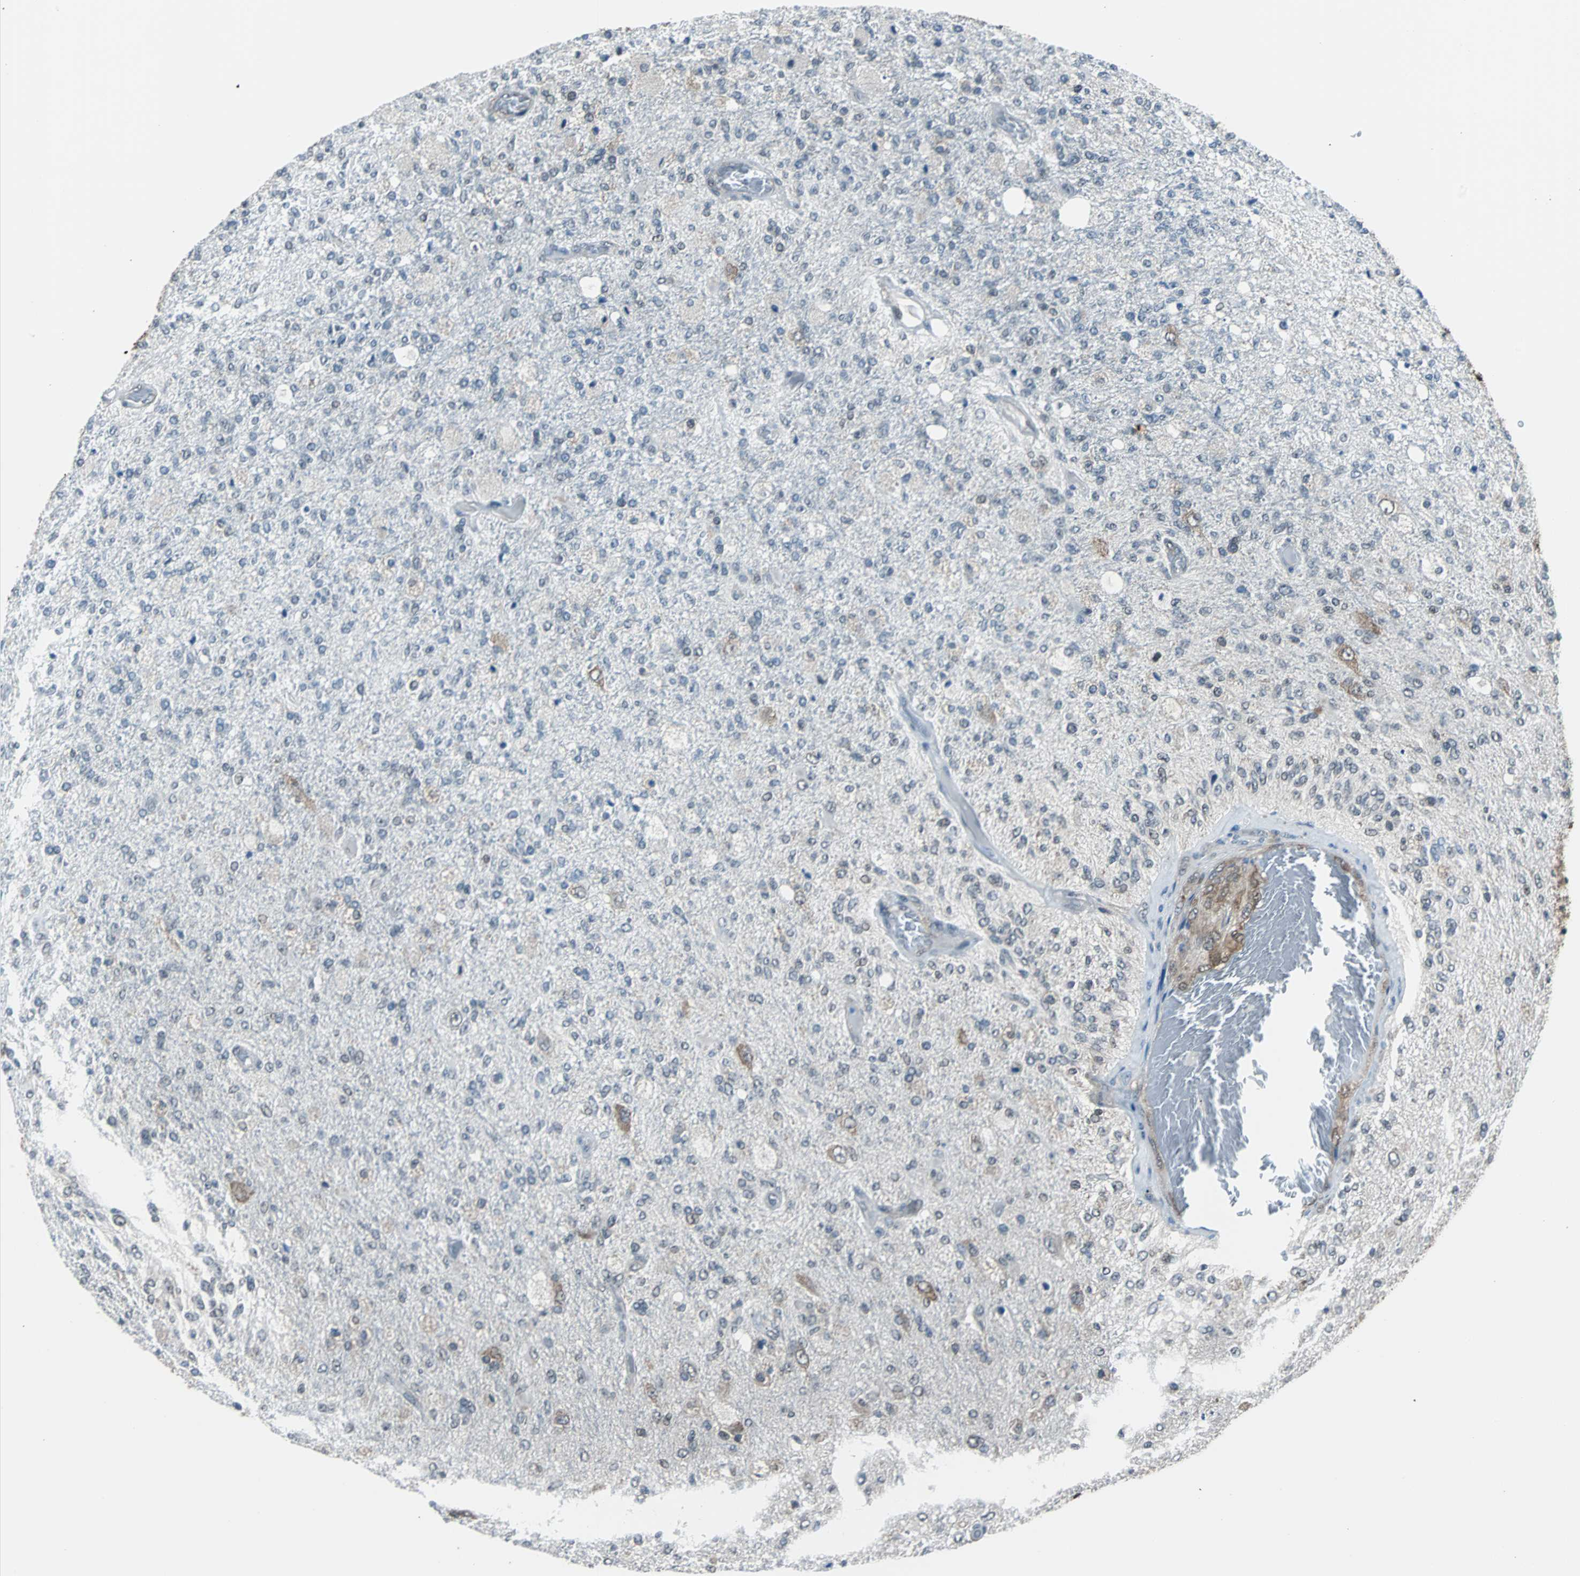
{"staining": {"intensity": "strong", "quantity": "25%-75%", "location": "cytoplasmic/membranous,nuclear"}, "tissue": "glioma", "cell_type": "Tumor cells", "image_type": "cancer", "snomed": [{"axis": "morphology", "description": "Normal tissue, NOS"}, {"axis": "morphology", "description": "Glioma, malignant, High grade"}, {"axis": "topography", "description": "Cerebral cortex"}], "caption": "A micrograph of human malignant high-grade glioma stained for a protein demonstrates strong cytoplasmic/membranous and nuclear brown staining in tumor cells.", "gene": "VCP", "patient": {"sex": "male", "age": 77}}